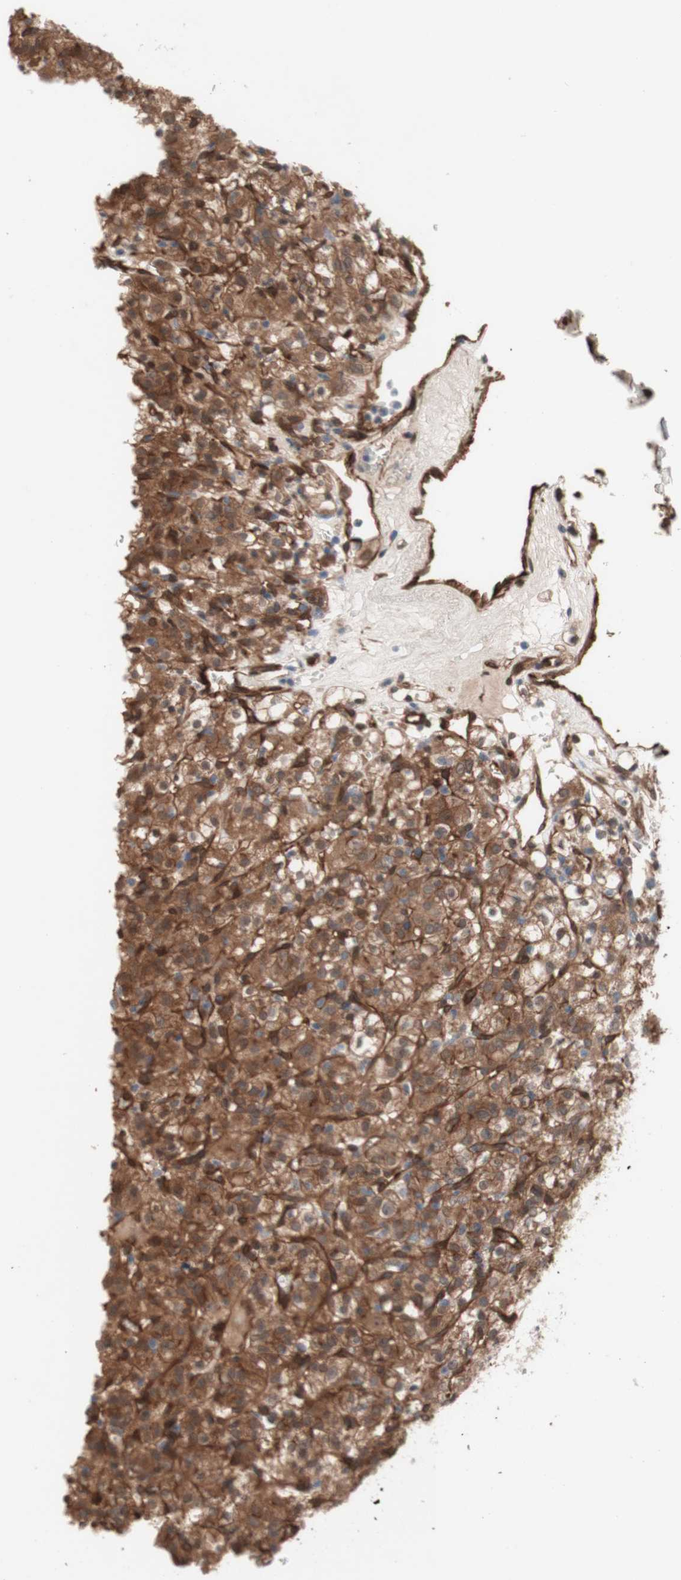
{"staining": {"intensity": "moderate", "quantity": ">75%", "location": "cytoplasmic/membranous"}, "tissue": "renal cancer", "cell_type": "Tumor cells", "image_type": "cancer", "snomed": [{"axis": "morphology", "description": "Normal tissue, NOS"}, {"axis": "morphology", "description": "Adenocarcinoma, NOS"}, {"axis": "topography", "description": "Kidney"}], "caption": "Immunohistochemistry histopathology image of neoplastic tissue: human renal cancer stained using immunohistochemistry (IHC) demonstrates medium levels of moderate protein expression localized specifically in the cytoplasmic/membranous of tumor cells, appearing as a cytoplasmic/membranous brown color.", "gene": "CNN3", "patient": {"sex": "female", "age": 72}}